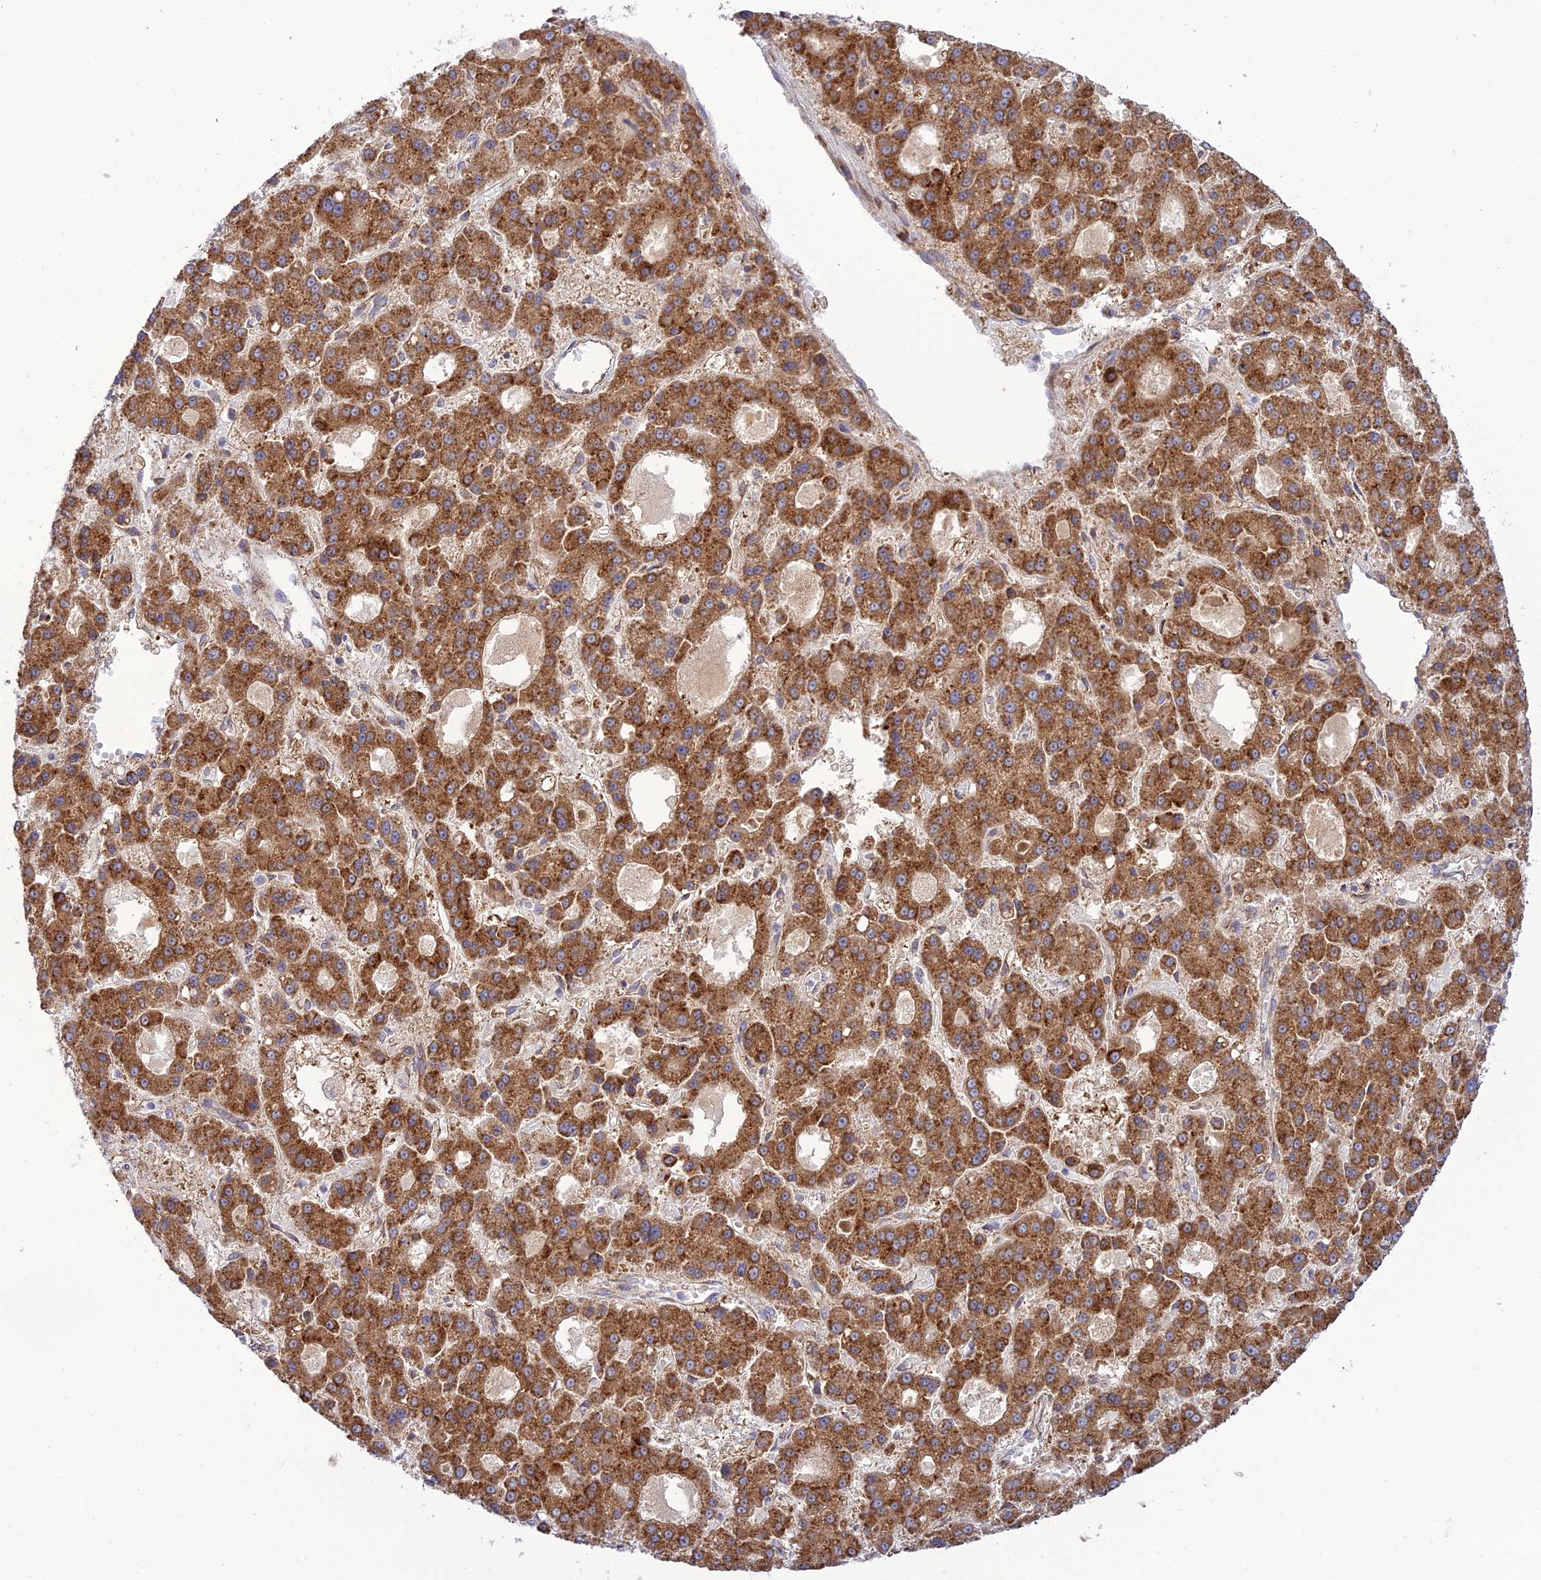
{"staining": {"intensity": "strong", "quantity": ">75%", "location": "cytoplasmic/membranous"}, "tissue": "liver cancer", "cell_type": "Tumor cells", "image_type": "cancer", "snomed": [{"axis": "morphology", "description": "Carcinoma, Hepatocellular, NOS"}, {"axis": "topography", "description": "Liver"}], "caption": "IHC histopathology image of liver hepatocellular carcinoma stained for a protein (brown), which shows high levels of strong cytoplasmic/membranous expression in approximately >75% of tumor cells.", "gene": "PIMREG", "patient": {"sex": "male", "age": 70}}